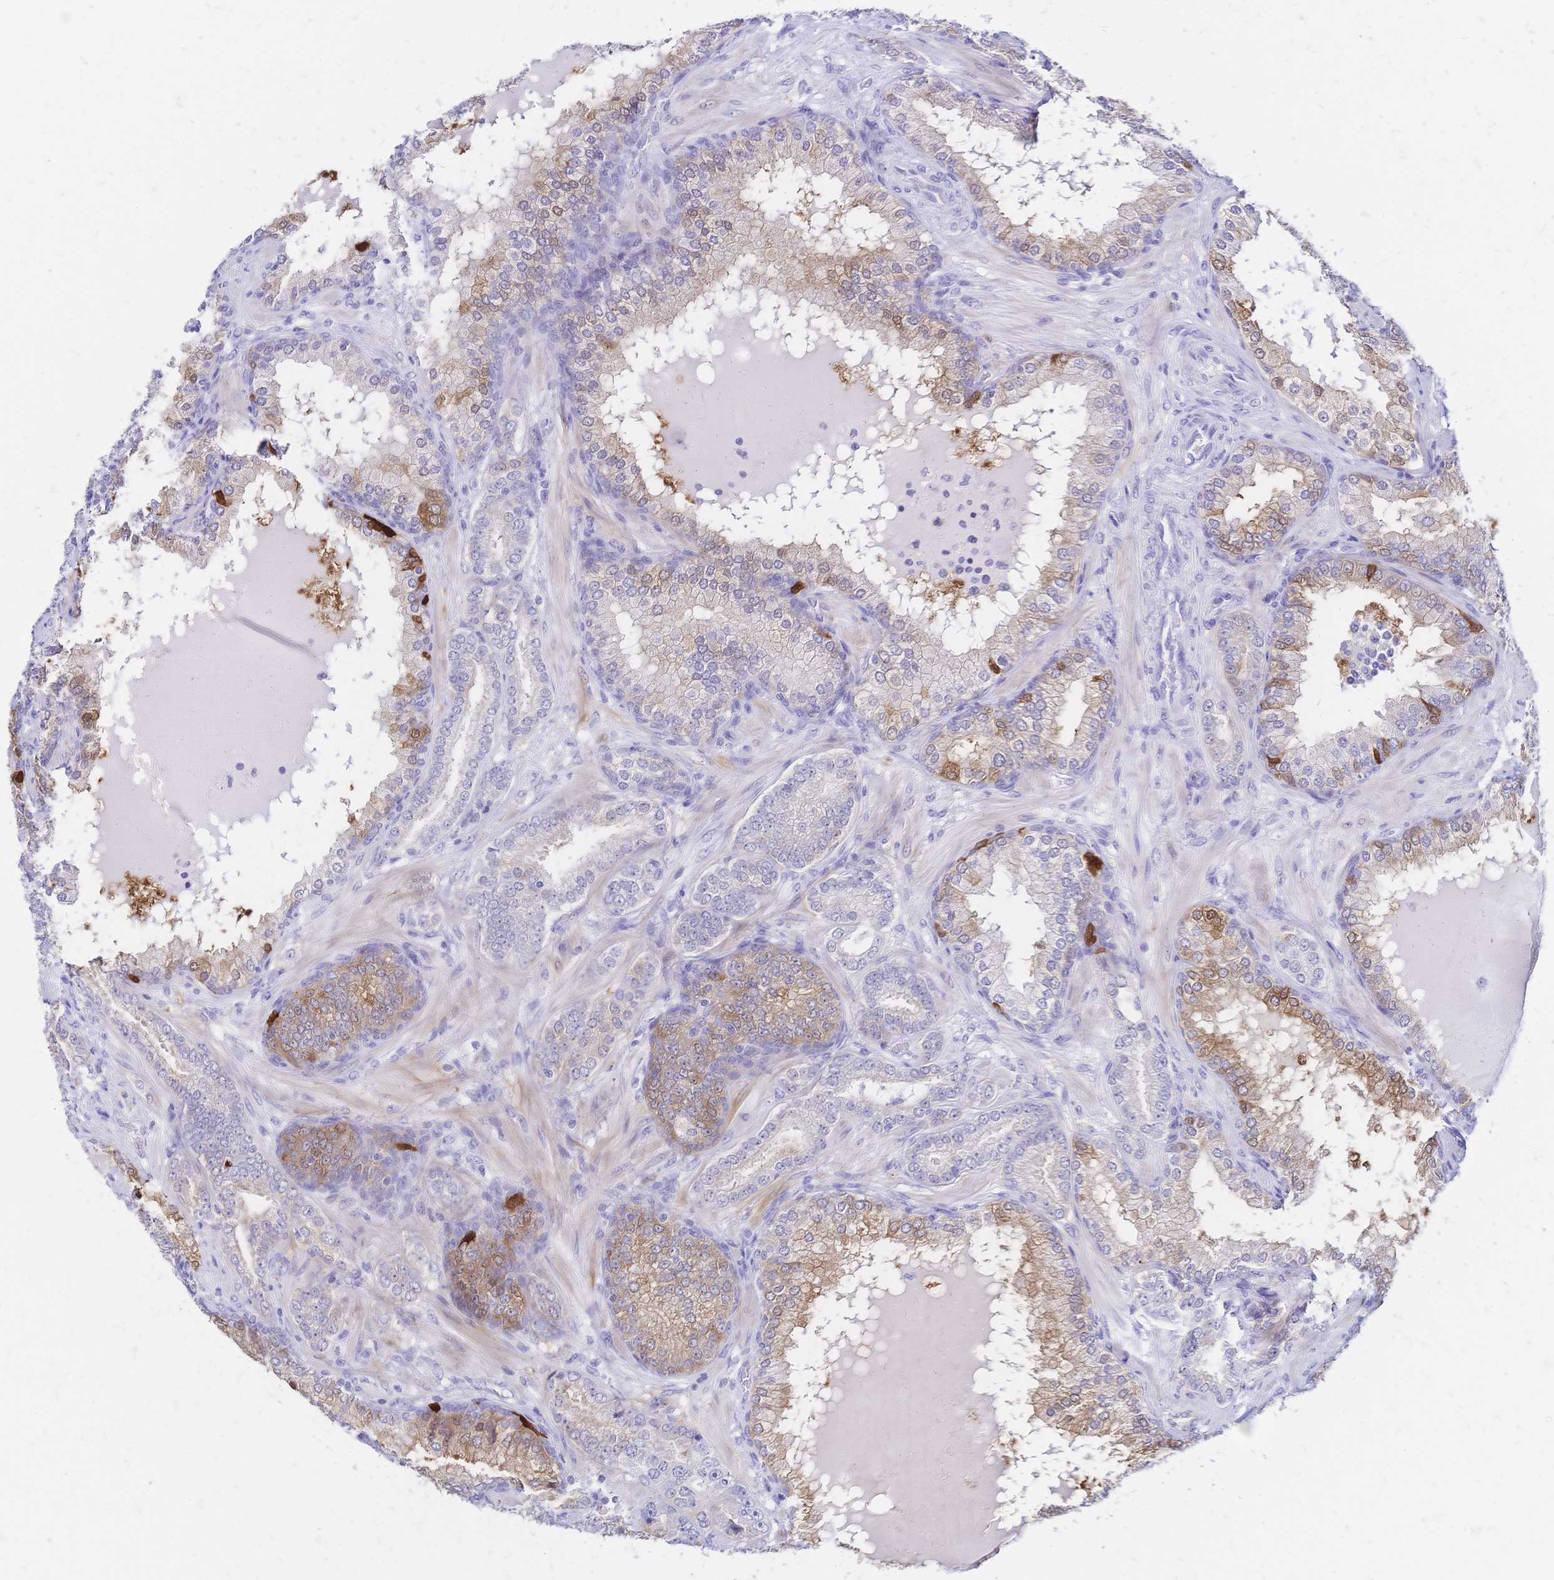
{"staining": {"intensity": "negative", "quantity": "none", "location": "none"}, "tissue": "prostate cancer", "cell_type": "Tumor cells", "image_type": "cancer", "snomed": [{"axis": "morphology", "description": "Adenocarcinoma, High grade"}, {"axis": "topography", "description": "Prostate"}], "caption": "A high-resolution histopathology image shows immunohistochemistry (IHC) staining of high-grade adenocarcinoma (prostate), which demonstrates no significant staining in tumor cells.", "gene": "GRB7", "patient": {"sex": "male", "age": 60}}